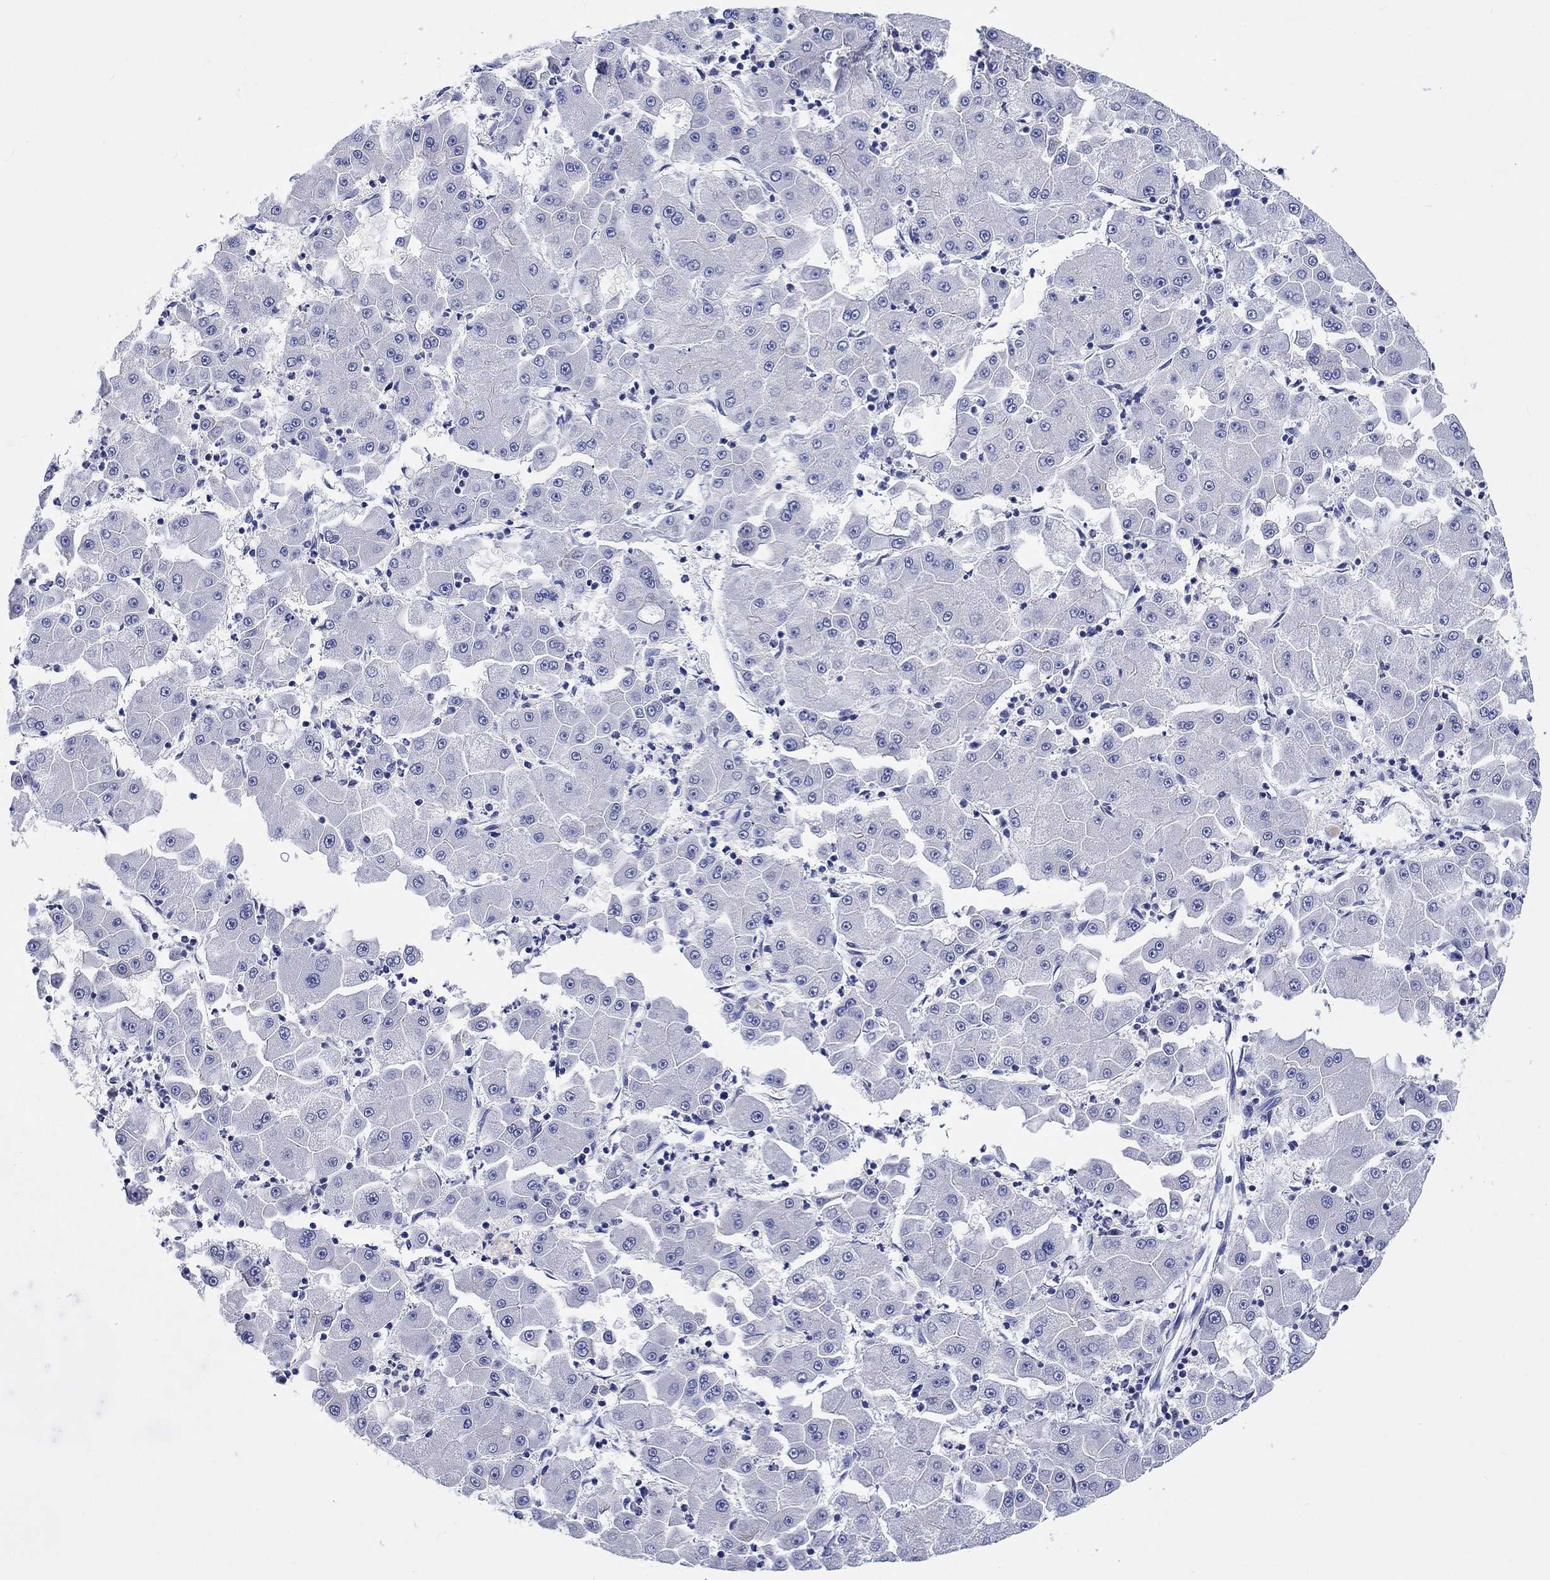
{"staining": {"intensity": "negative", "quantity": "none", "location": "none"}, "tissue": "liver cancer", "cell_type": "Tumor cells", "image_type": "cancer", "snomed": [{"axis": "morphology", "description": "Carcinoma, Hepatocellular, NOS"}, {"axis": "topography", "description": "Liver"}], "caption": "Protein analysis of liver cancer shows no significant staining in tumor cells.", "gene": "TOMM20L", "patient": {"sex": "male", "age": 73}}